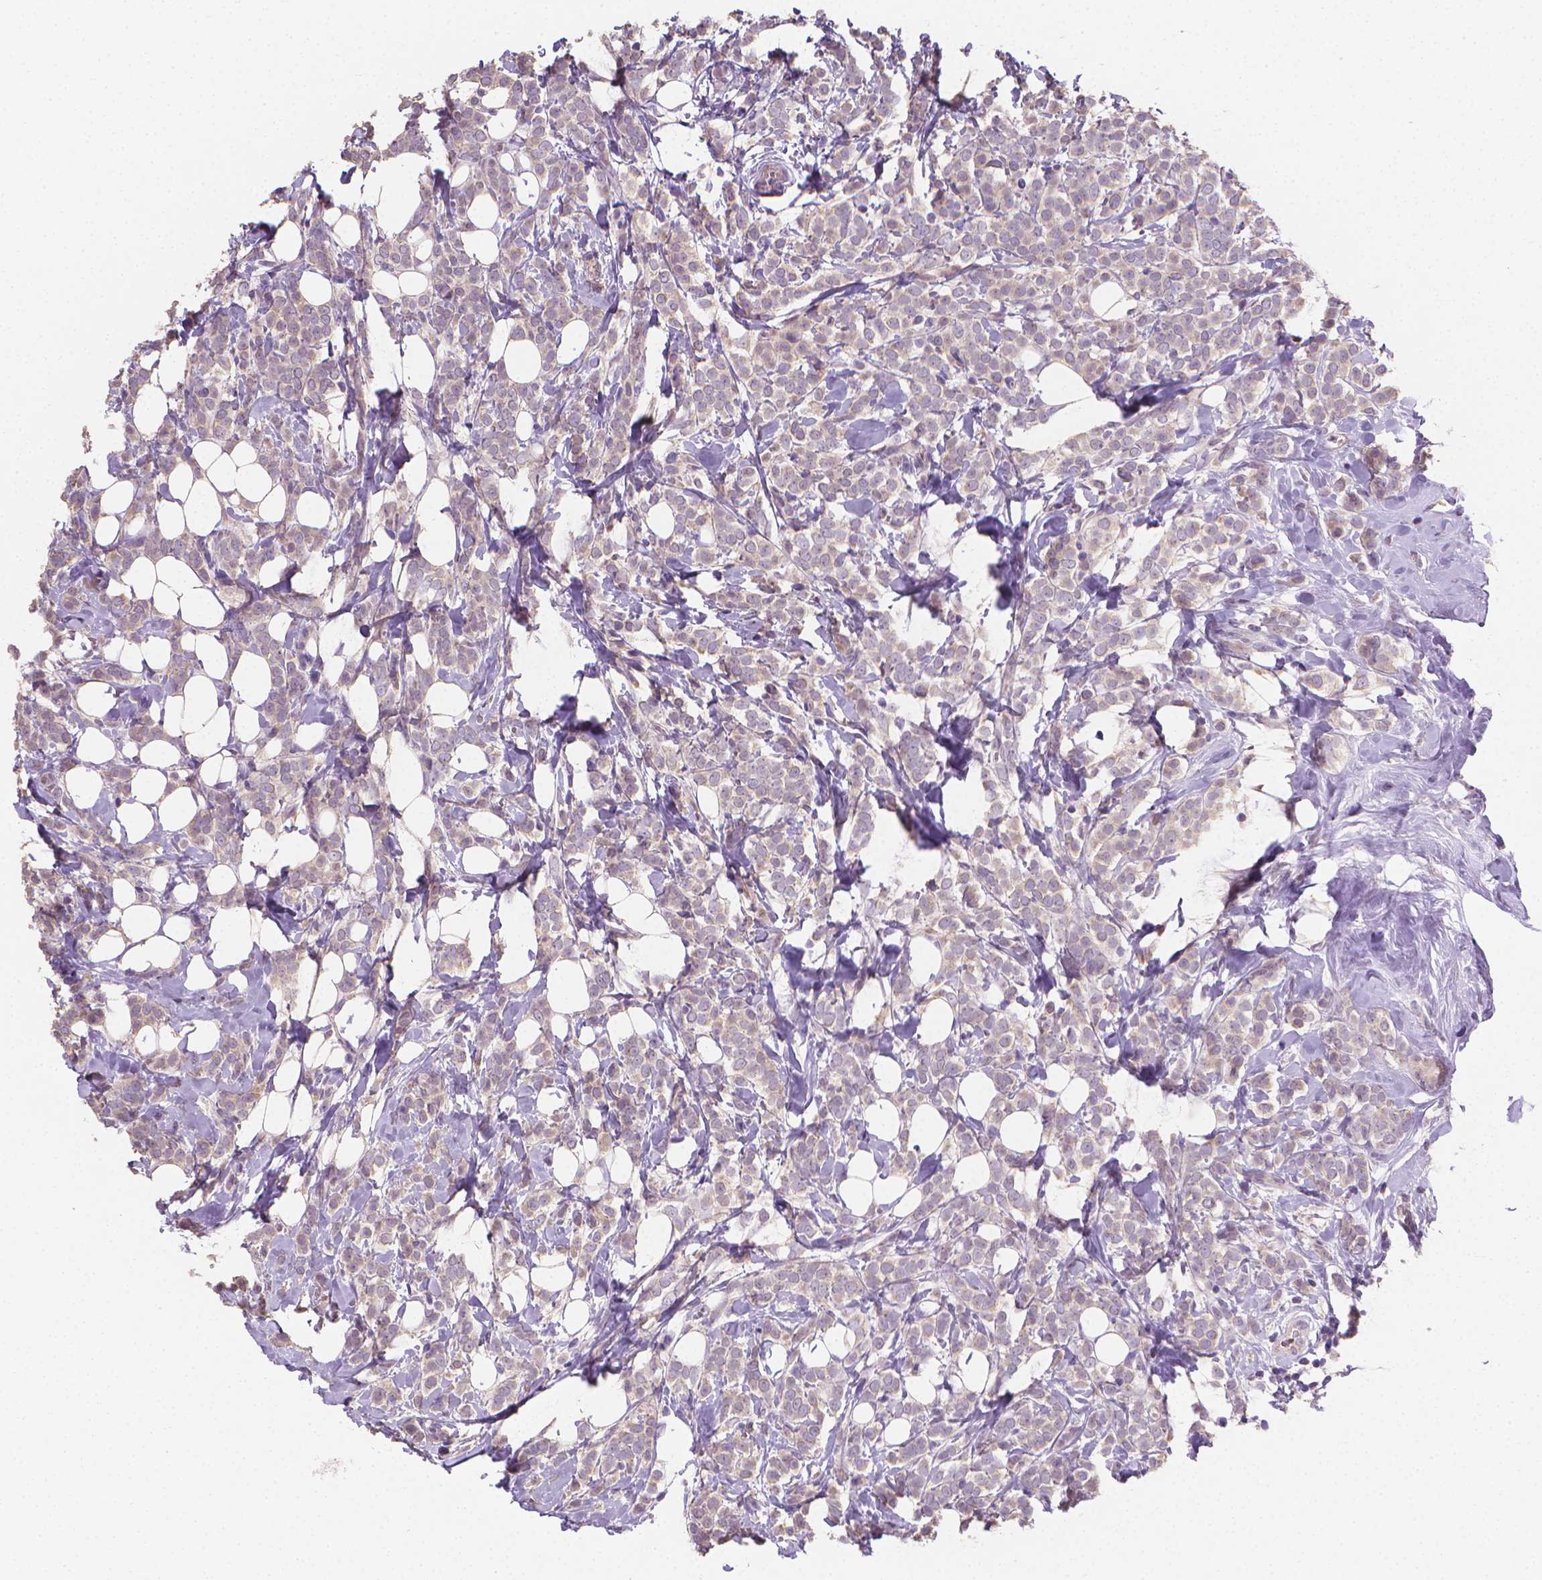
{"staining": {"intensity": "weak", "quantity": "<25%", "location": "cytoplasmic/membranous"}, "tissue": "breast cancer", "cell_type": "Tumor cells", "image_type": "cancer", "snomed": [{"axis": "morphology", "description": "Lobular carcinoma"}, {"axis": "topography", "description": "Breast"}], "caption": "The micrograph reveals no significant staining in tumor cells of breast cancer.", "gene": "CATIP", "patient": {"sex": "female", "age": 49}}